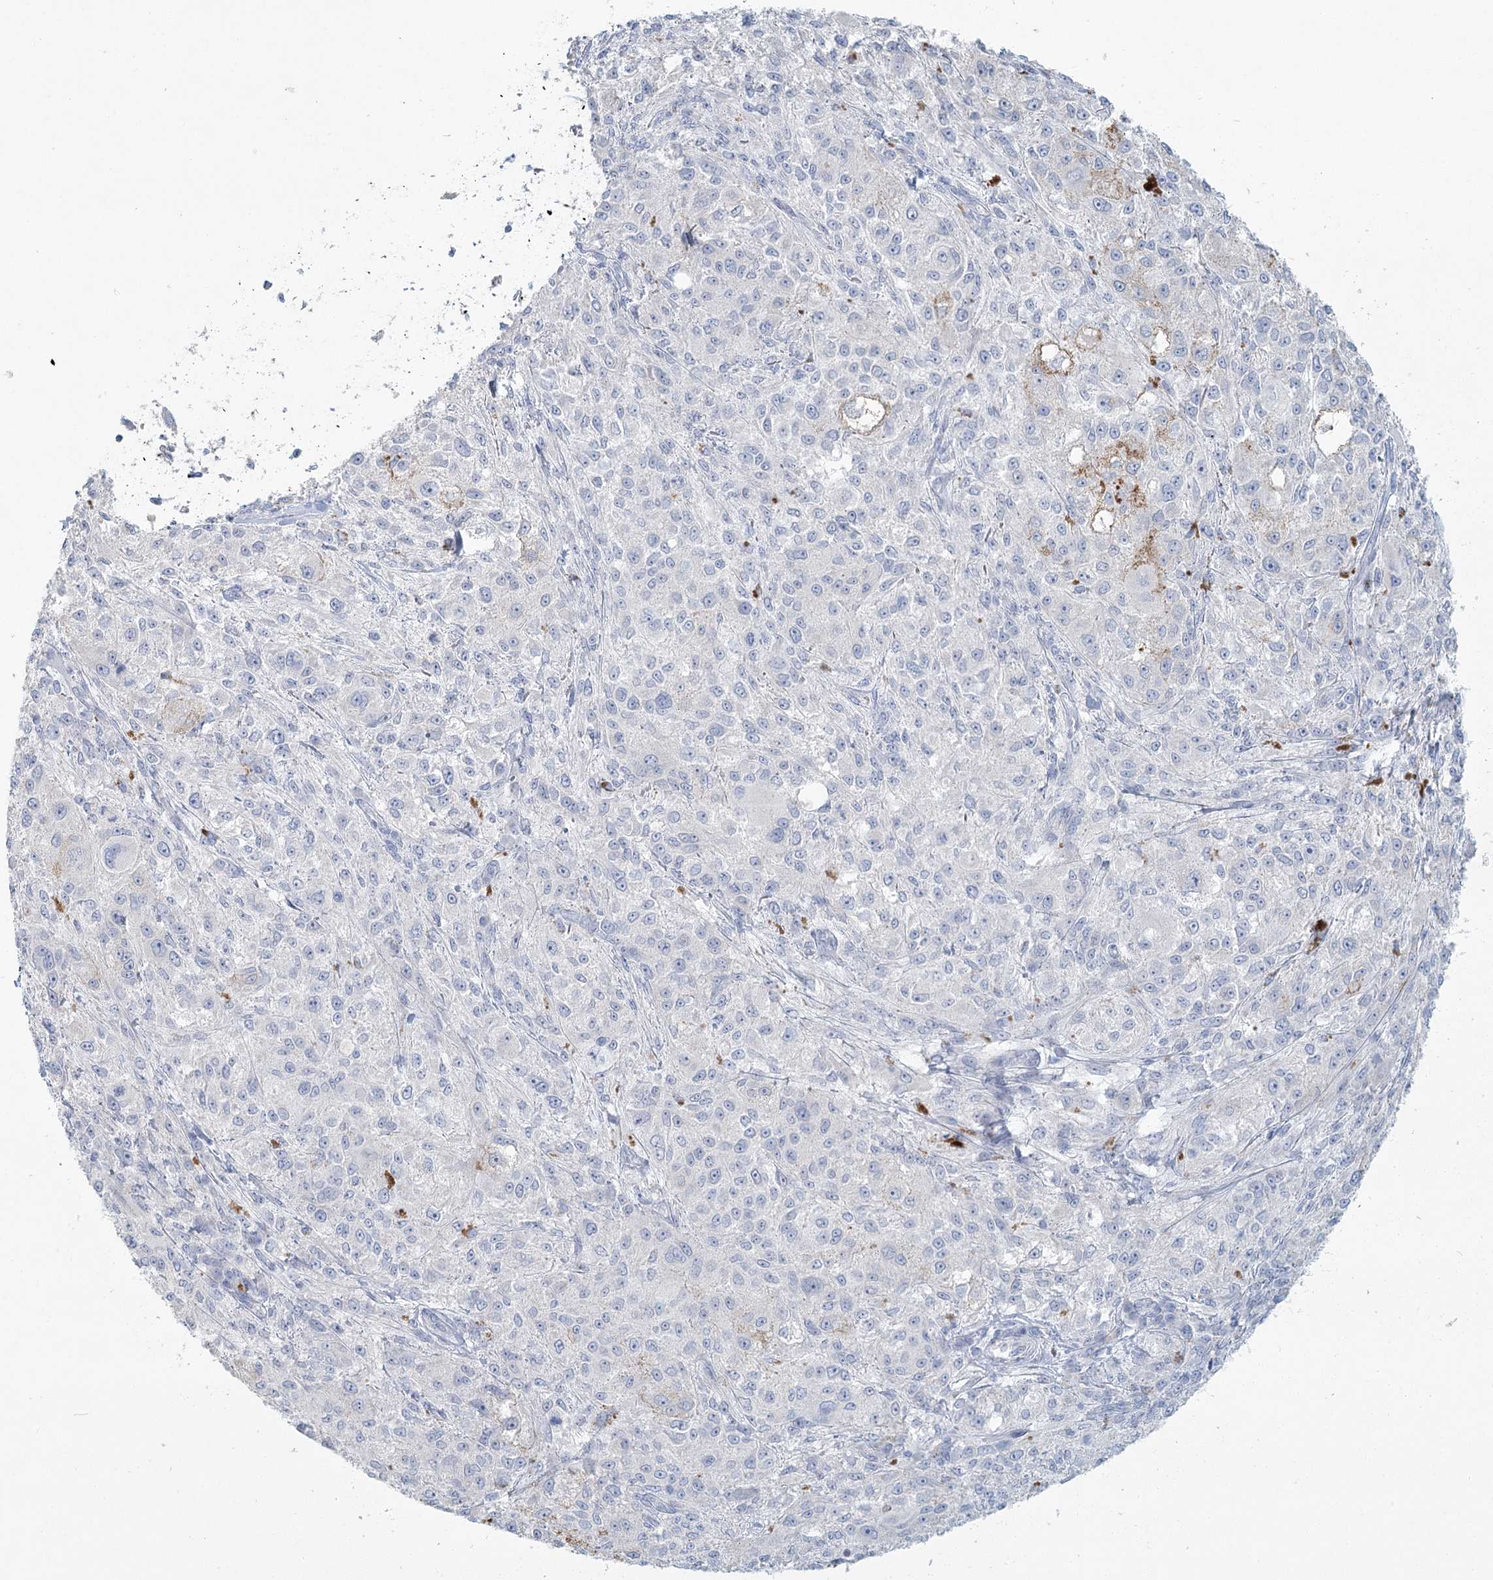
{"staining": {"intensity": "negative", "quantity": "none", "location": "none"}, "tissue": "melanoma", "cell_type": "Tumor cells", "image_type": "cancer", "snomed": [{"axis": "morphology", "description": "Necrosis, NOS"}, {"axis": "morphology", "description": "Malignant melanoma, NOS"}, {"axis": "topography", "description": "Skin"}], "caption": "Immunohistochemistry (IHC) image of human melanoma stained for a protein (brown), which exhibits no positivity in tumor cells. The staining is performed using DAB brown chromogen with nuclei counter-stained in using hematoxylin.", "gene": "LRP2BP", "patient": {"sex": "female", "age": 87}}